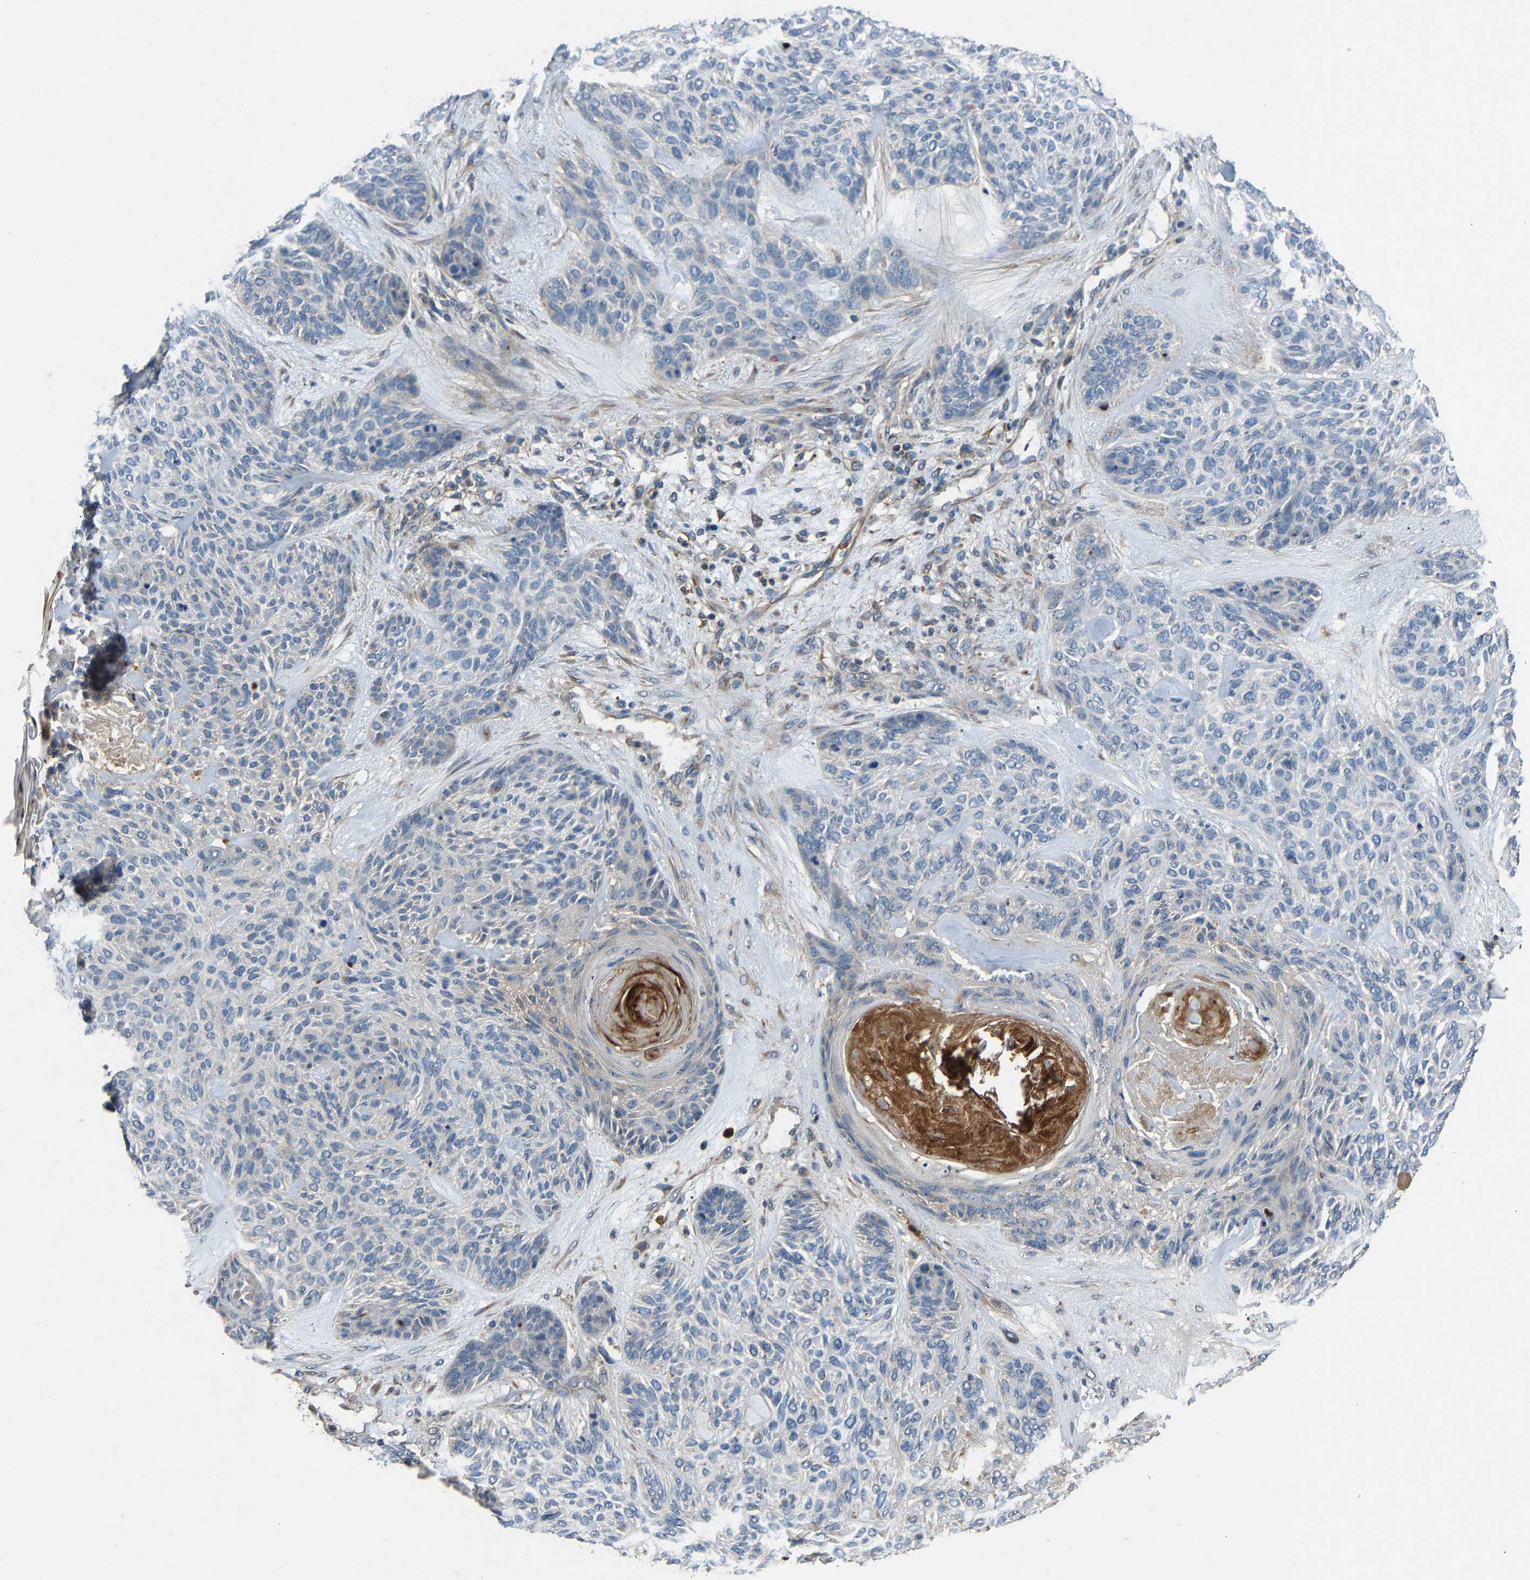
{"staining": {"intensity": "negative", "quantity": "none", "location": "none"}, "tissue": "skin cancer", "cell_type": "Tumor cells", "image_type": "cancer", "snomed": [{"axis": "morphology", "description": "Basal cell carcinoma"}, {"axis": "topography", "description": "Skin"}], "caption": "An image of human skin basal cell carcinoma is negative for staining in tumor cells.", "gene": "PPID", "patient": {"sex": "male", "age": 55}}